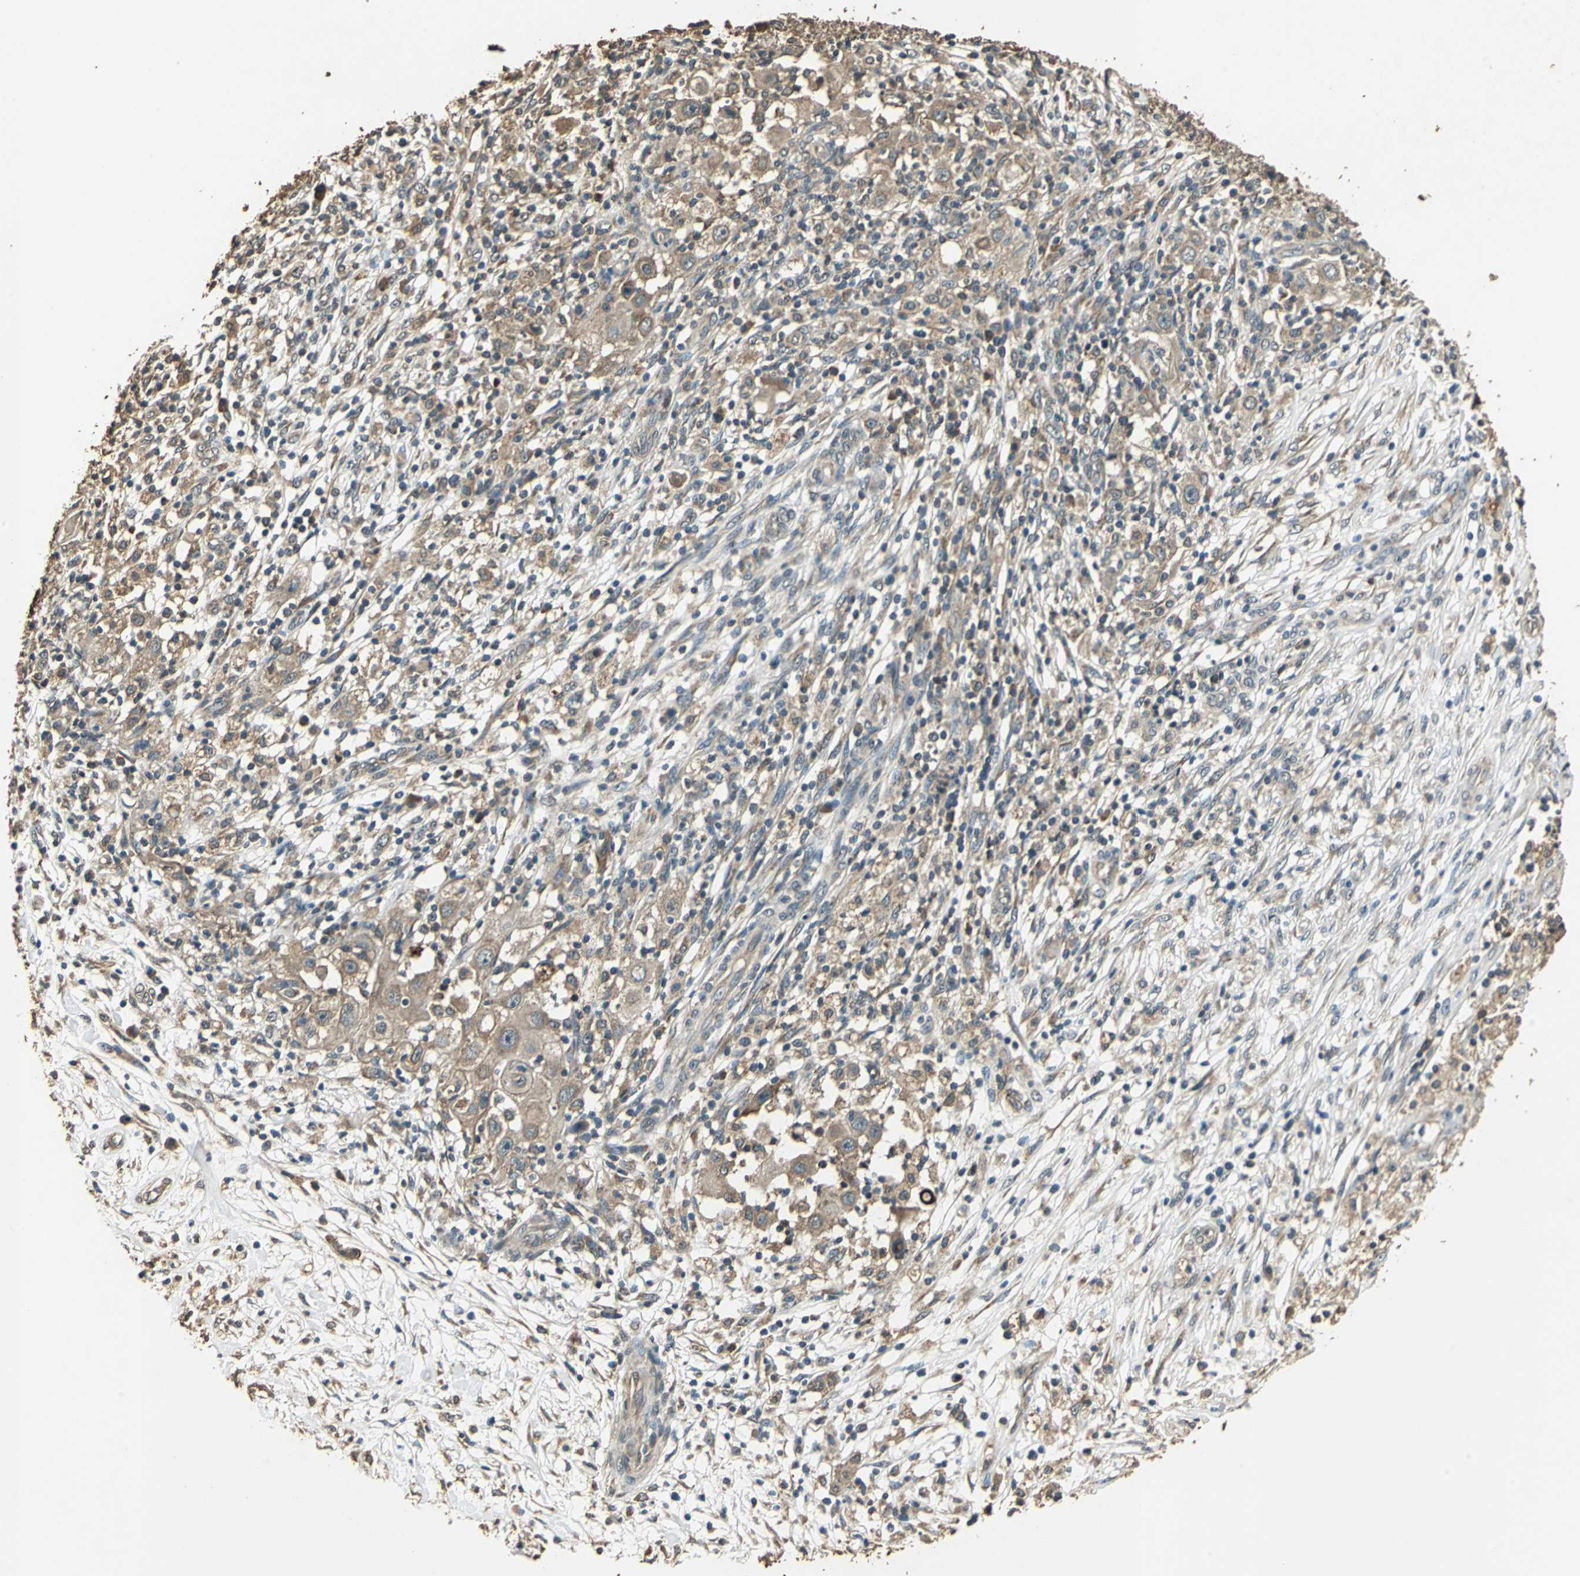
{"staining": {"intensity": "moderate", "quantity": ">75%", "location": "cytoplasmic/membranous"}, "tissue": "ovarian cancer", "cell_type": "Tumor cells", "image_type": "cancer", "snomed": [{"axis": "morphology", "description": "Carcinoma, endometroid"}, {"axis": "topography", "description": "Ovary"}], "caption": "Endometroid carcinoma (ovarian) was stained to show a protein in brown. There is medium levels of moderate cytoplasmic/membranous expression in about >75% of tumor cells.", "gene": "TMPRSS4", "patient": {"sex": "female", "age": 42}}